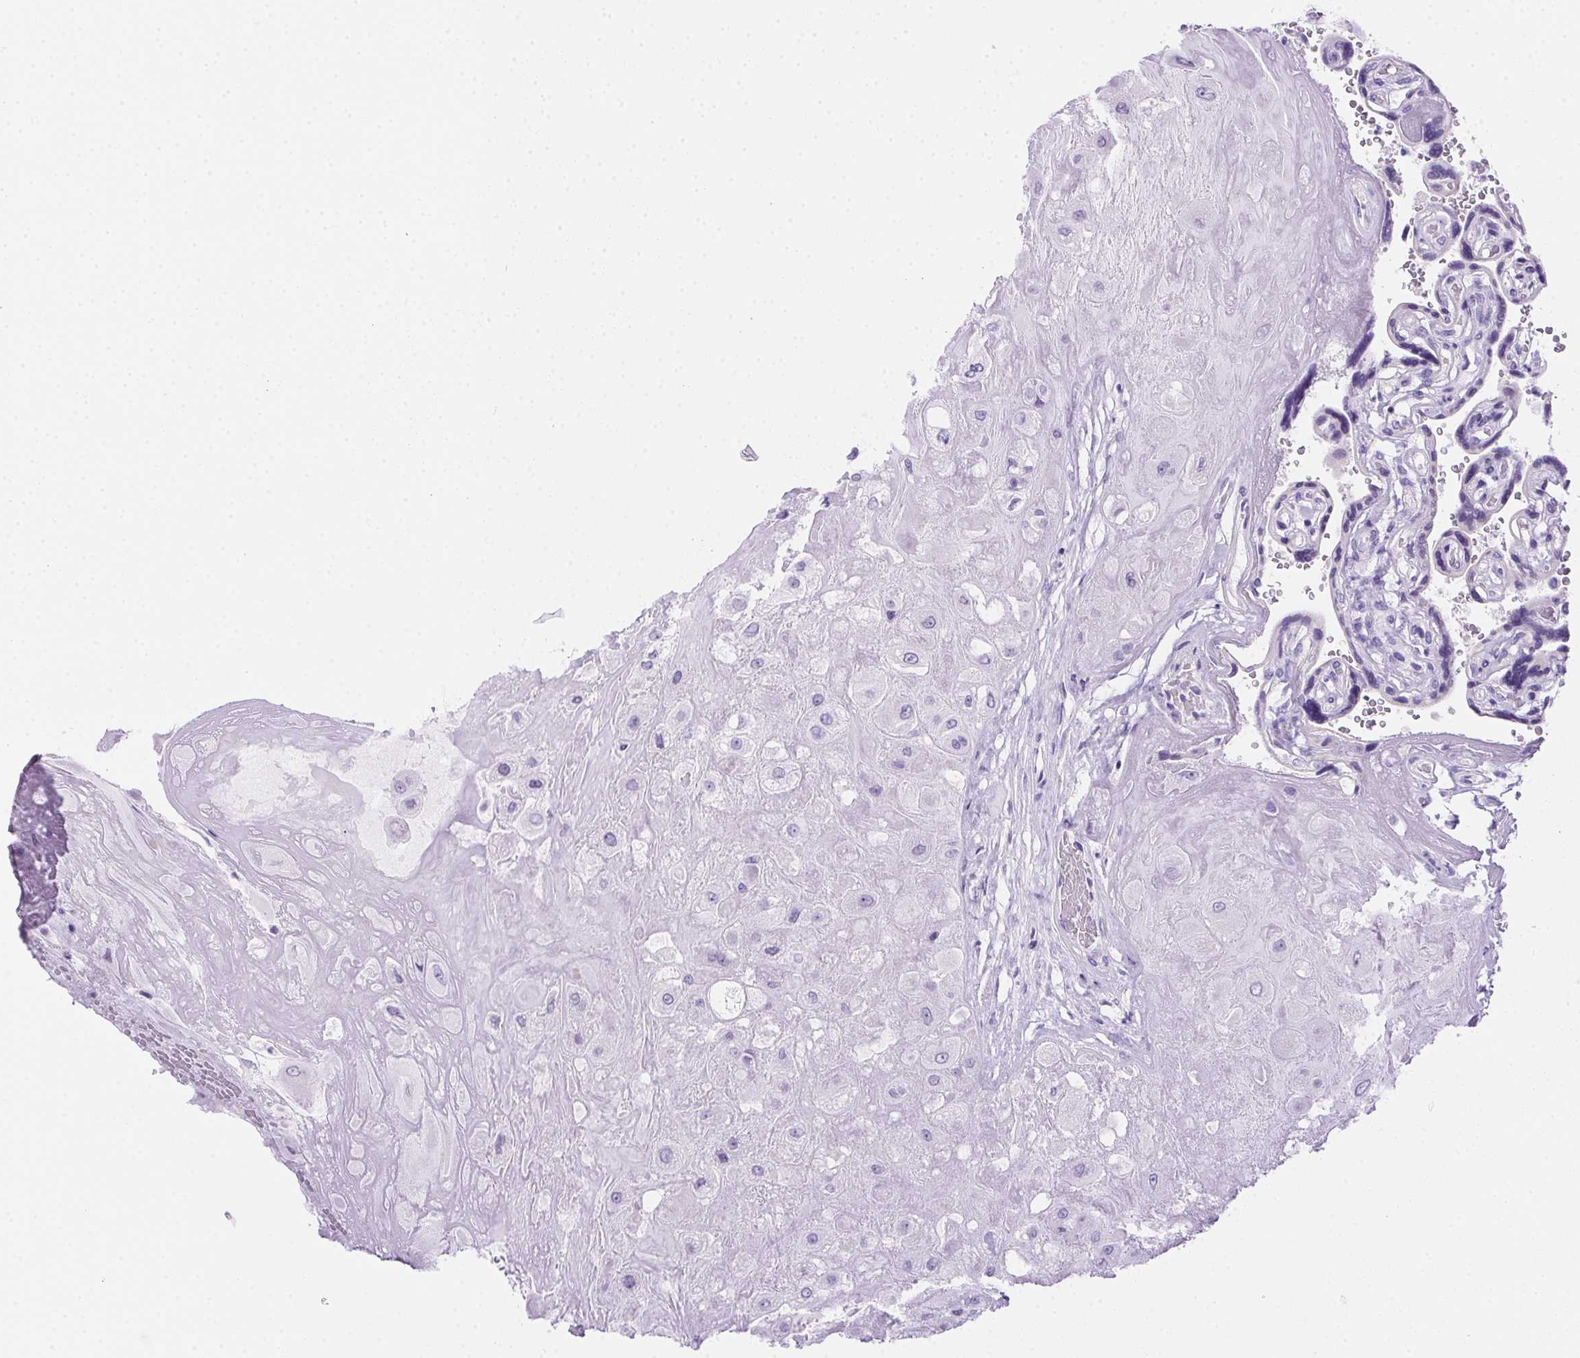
{"staining": {"intensity": "negative", "quantity": "none", "location": "none"}, "tissue": "placenta", "cell_type": "Decidual cells", "image_type": "normal", "snomed": [{"axis": "morphology", "description": "Normal tissue, NOS"}, {"axis": "topography", "description": "Placenta"}], "caption": "Protein analysis of benign placenta exhibits no significant staining in decidual cells. (Brightfield microscopy of DAB (3,3'-diaminobenzidine) immunohistochemistry at high magnification).", "gene": "SPACA5B", "patient": {"sex": "female", "age": 32}}